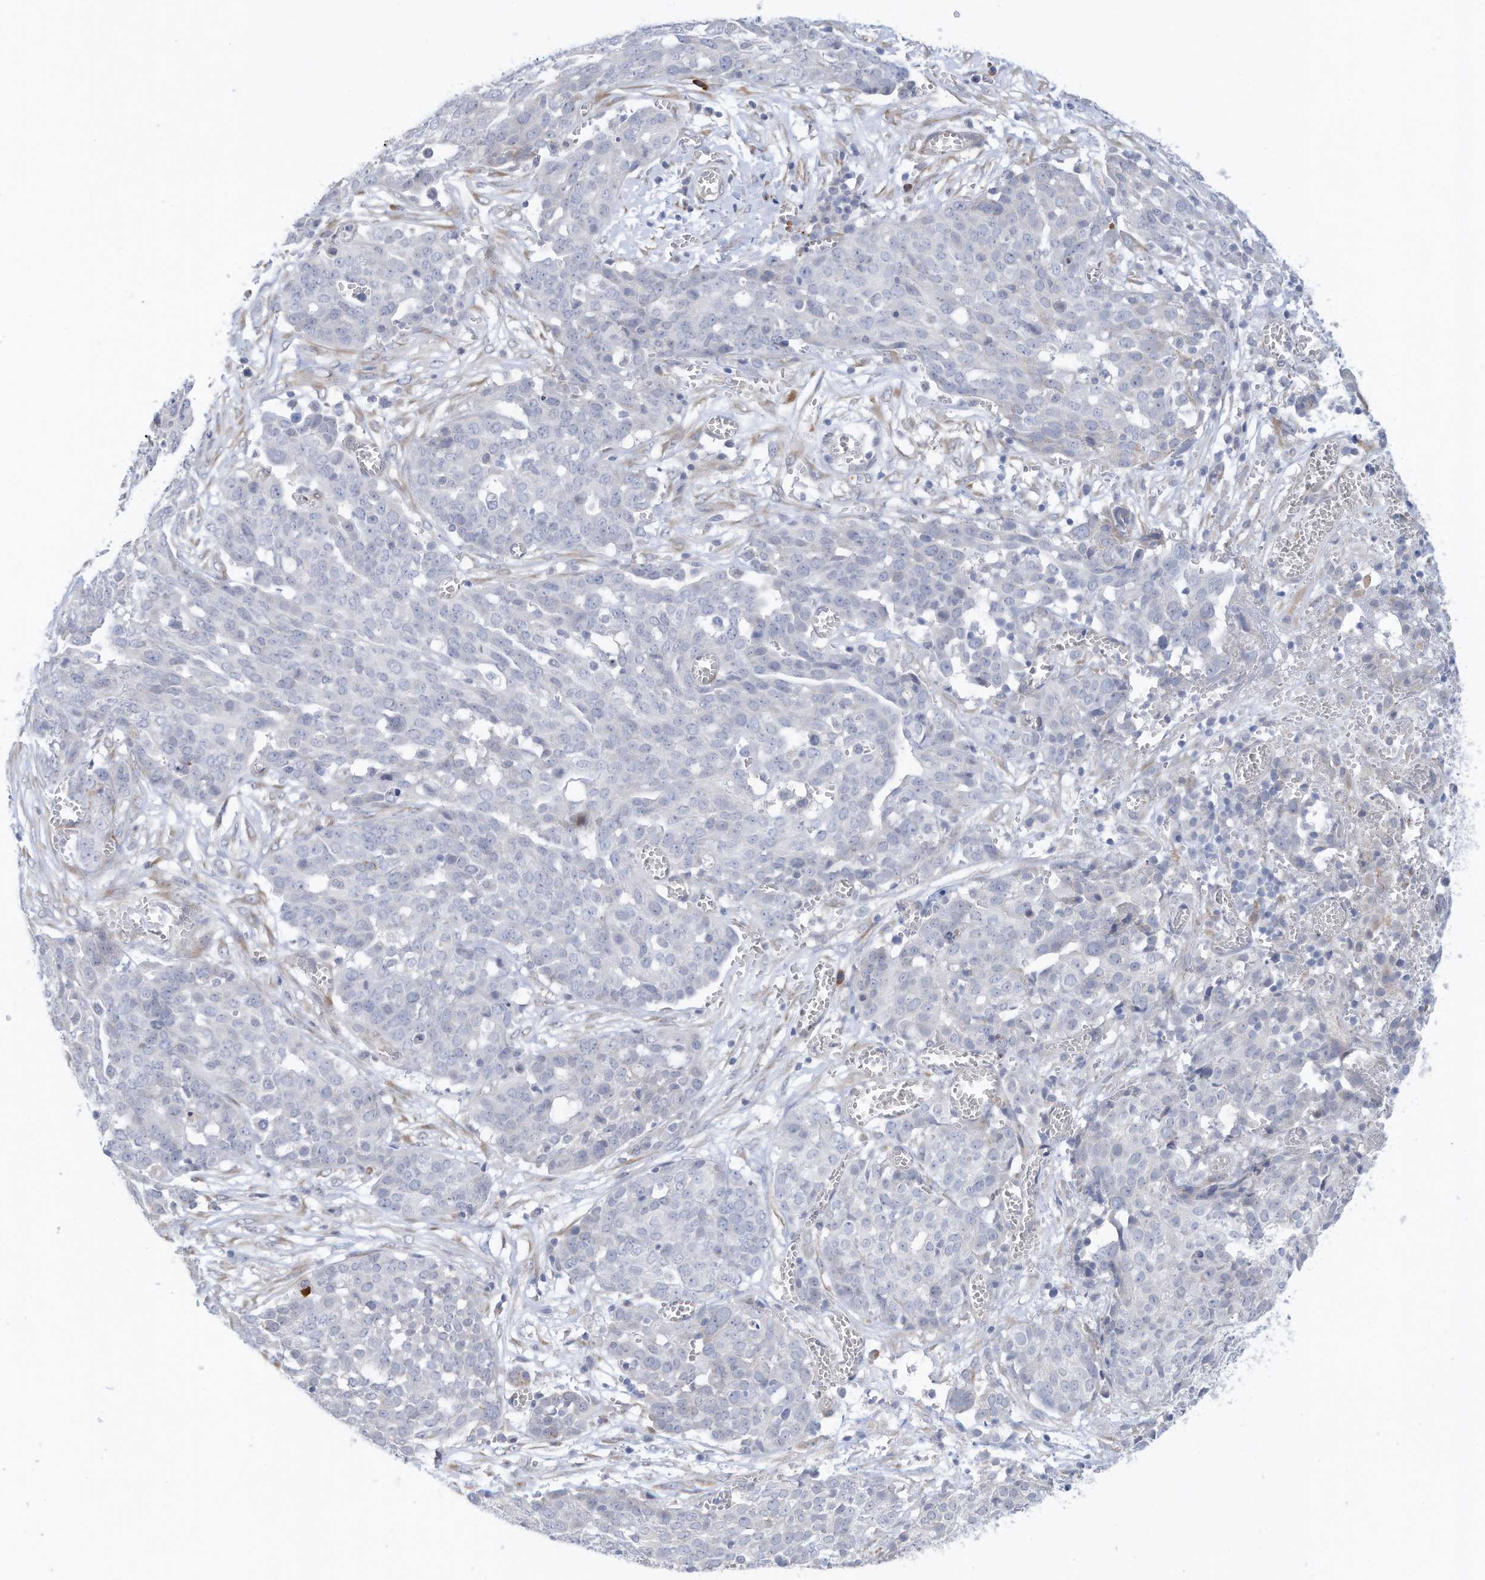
{"staining": {"intensity": "negative", "quantity": "none", "location": "none"}, "tissue": "ovarian cancer", "cell_type": "Tumor cells", "image_type": "cancer", "snomed": [{"axis": "morphology", "description": "Cystadenocarcinoma, serous, NOS"}, {"axis": "topography", "description": "Soft tissue"}, {"axis": "topography", "description": "Ovary"}], "caption": "Immunohistochemistry histopathology image of human ovarian cancer (serous cystadenocarcinoma) stained for a protein (brown), which reveals no positivity in tumor cells.", "gene": "ZNF292", "patient": {"sex": "female", "age": 57}}